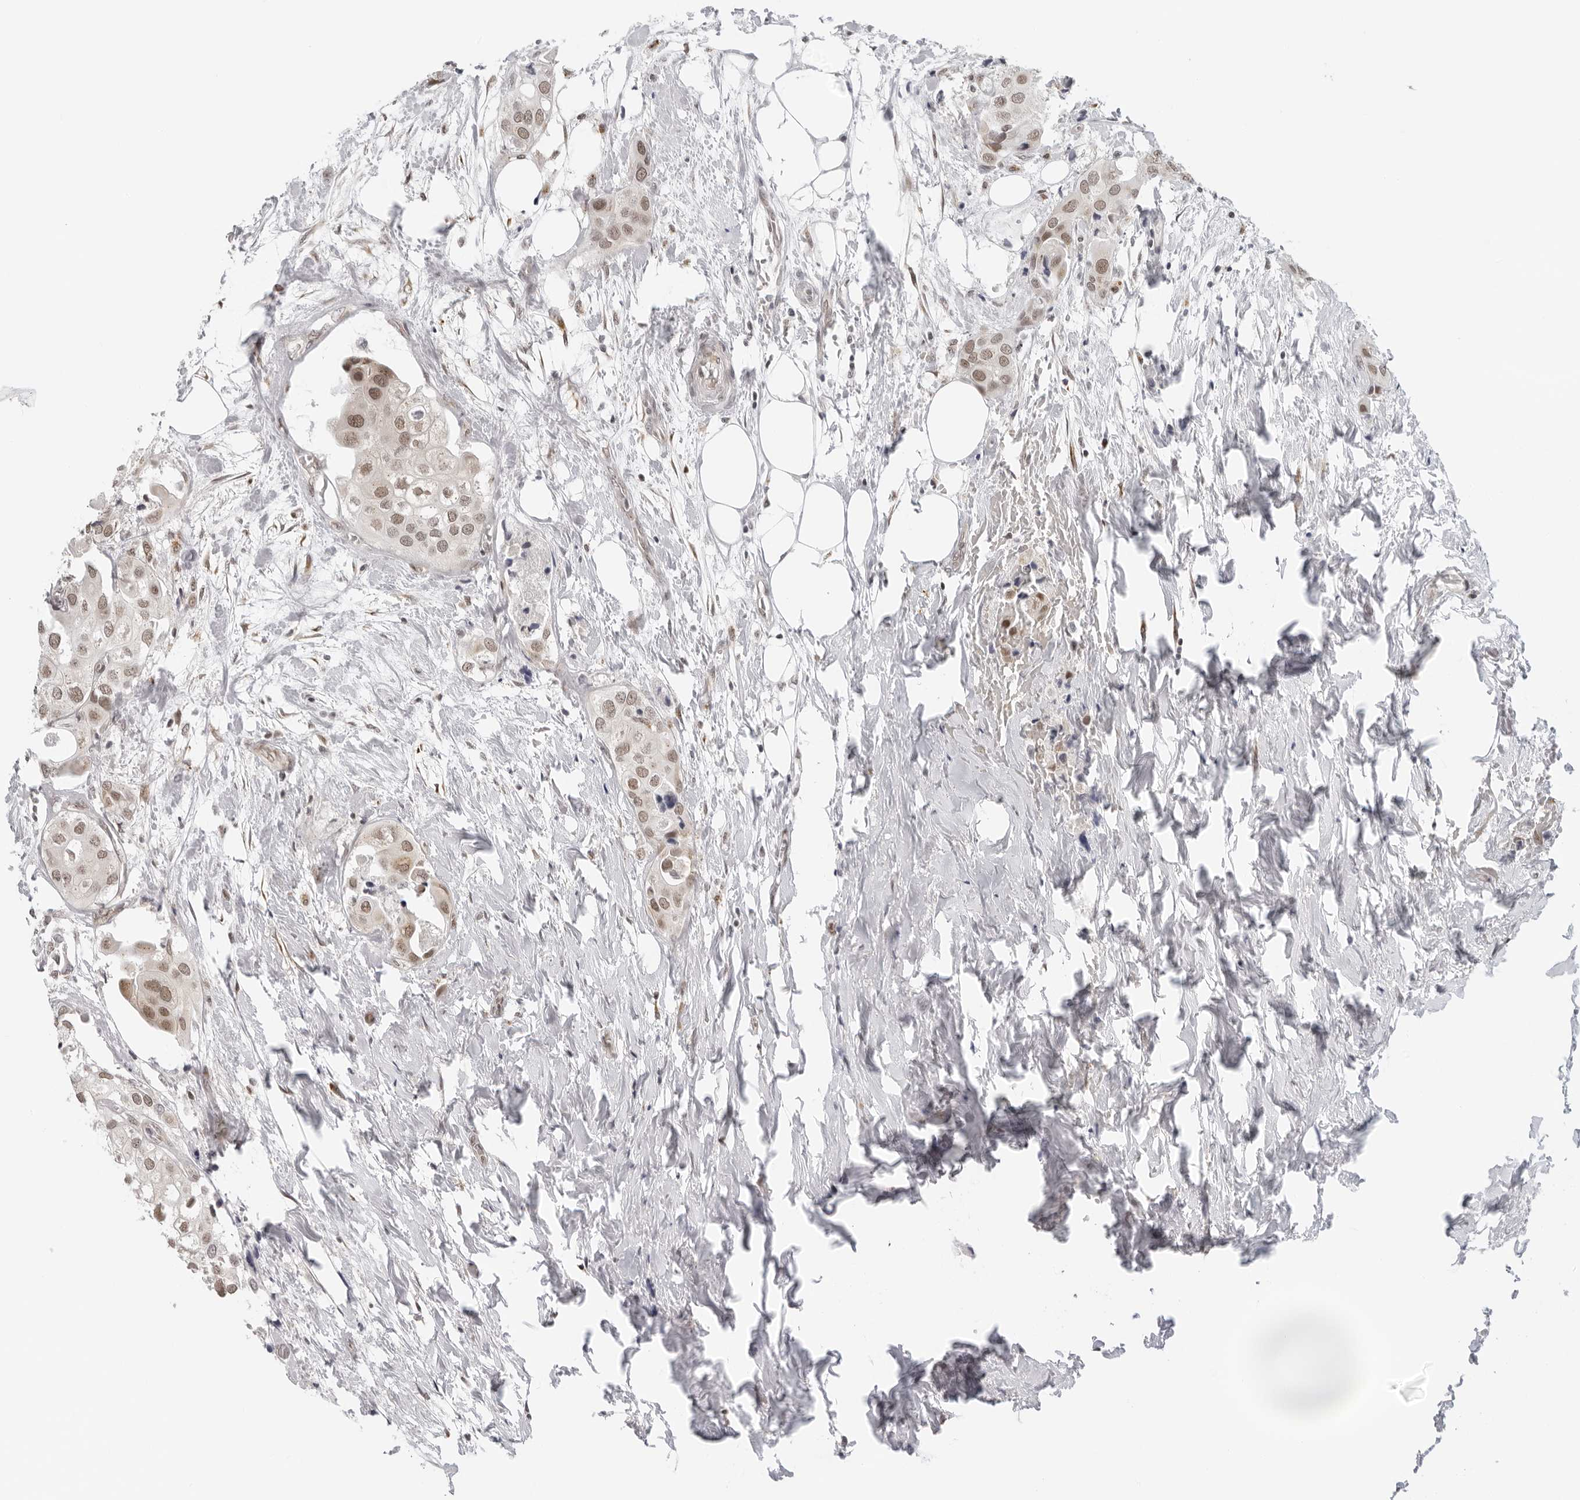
{"staining": {"intensity": "moderate", "quantity": ">75%", "location": "nuclear"}, "tissue": "urothelial cancer", "cell_type": "Tumor cells", "image_type": "cancer", "snomed": [{"axis": "morphology", "description": "Urothelial carcinoma, High grade"}, {"axis": "topography", "description": "Urinary bladder"}], "caption": "Brown immunohistochemical staining in high-grade urothelial carcinoma displays moderate nuclear expression in about >75% of tumor cells.", "gene": "TOX4", "patient": {"sex": "male", "age": 64}}